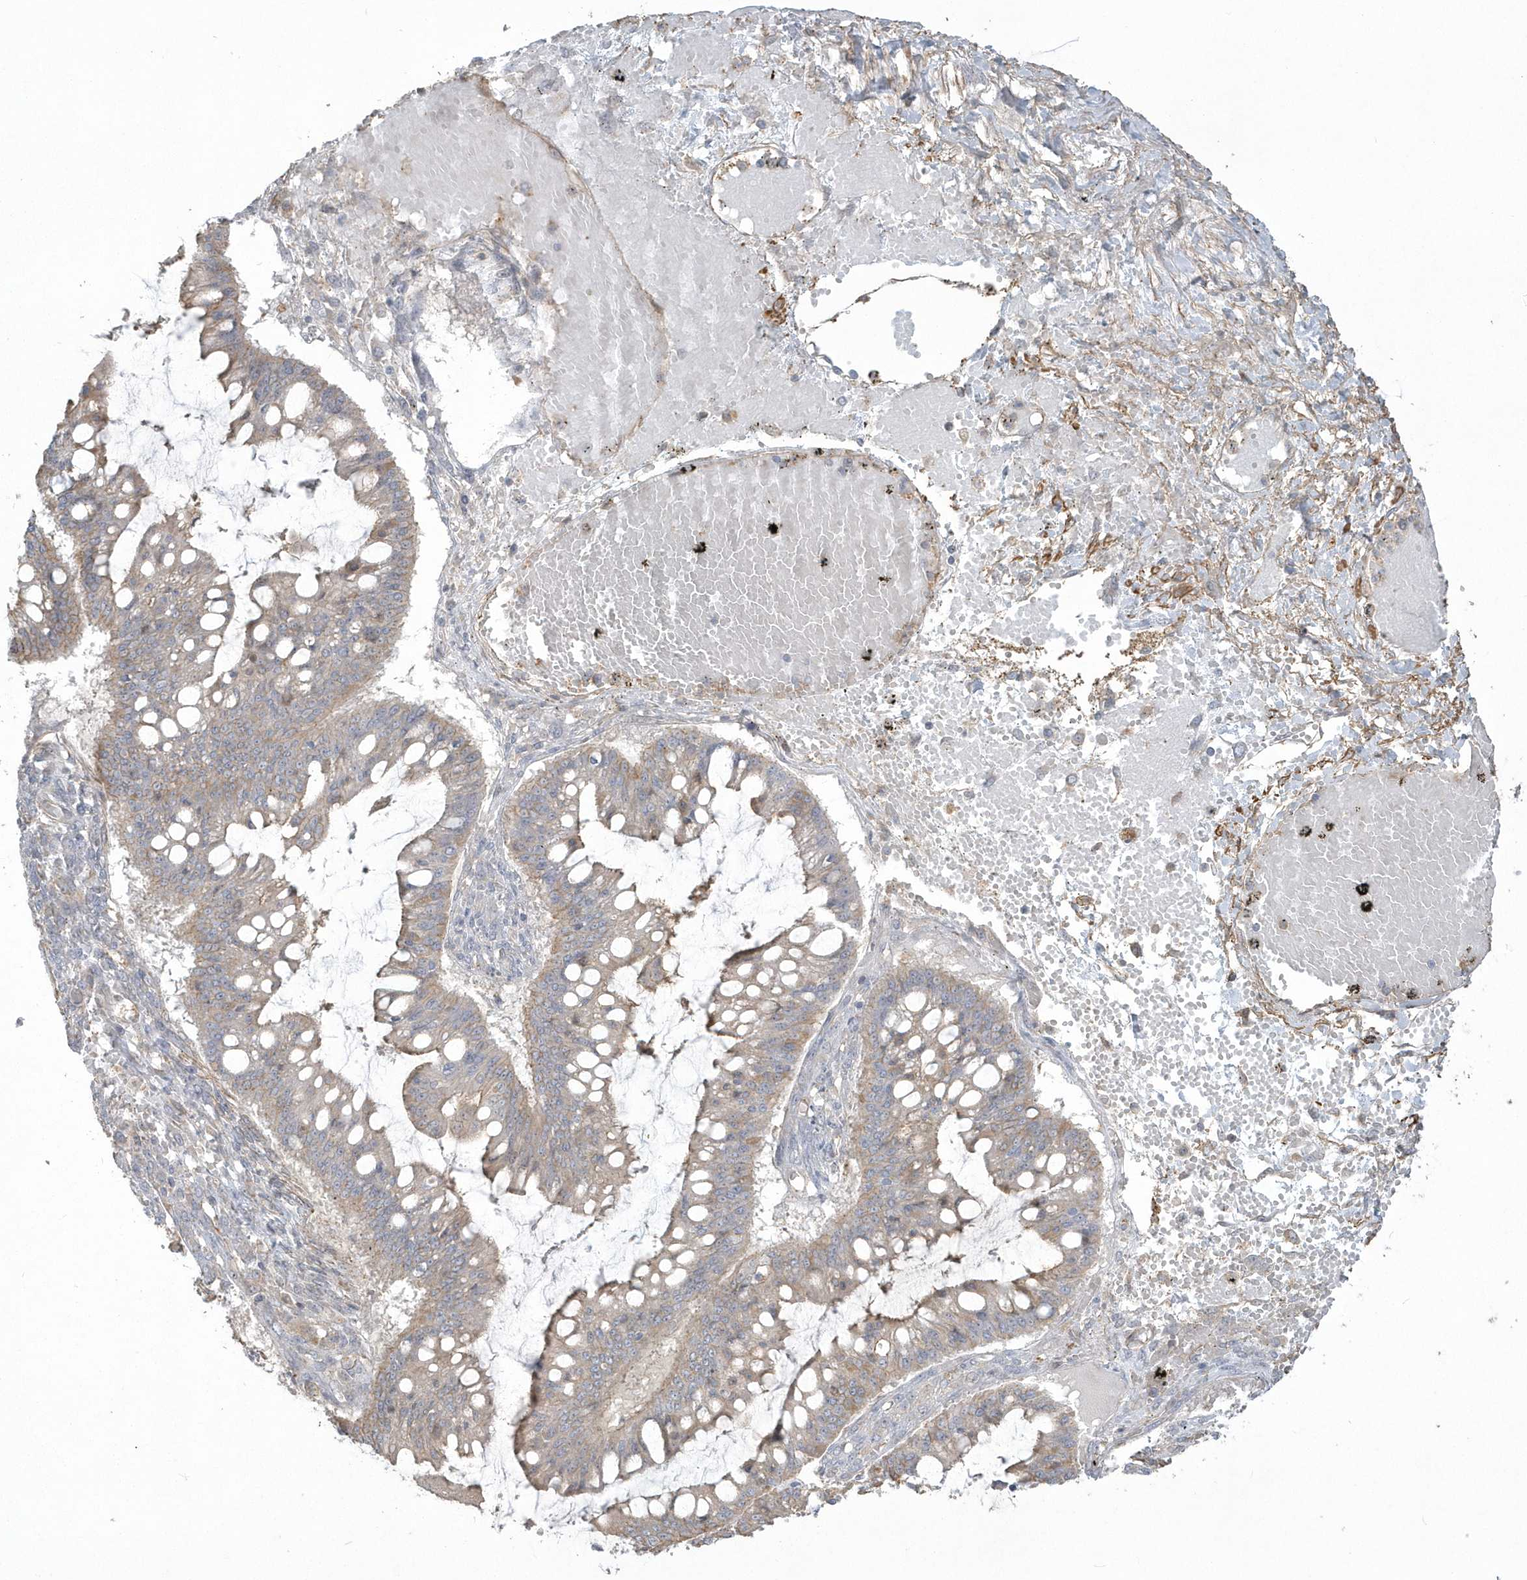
{"staining": {"intensity": "weak", "quantity": "25%-75%", "location": "cytoplasmic/membranous"}, "tissue": "ovarian cancer", "cell_type": "Tumor cells", "image_type": "cancer", "snomed": [{"axis": "morphology", "description": "Cystadenocarcinoma, mucinous, NOS"}, {"axis": "topography", "description": "Ovary"}], "caption": "Protein expression analysis of human ovarian mucinous cystadenocarcinoma reveals weak cytoplasmic/membranous expression in about 25%-75% of tumor cells.", "gene": "ARMC8", "patient": {"sex": "female", "age": 73}}